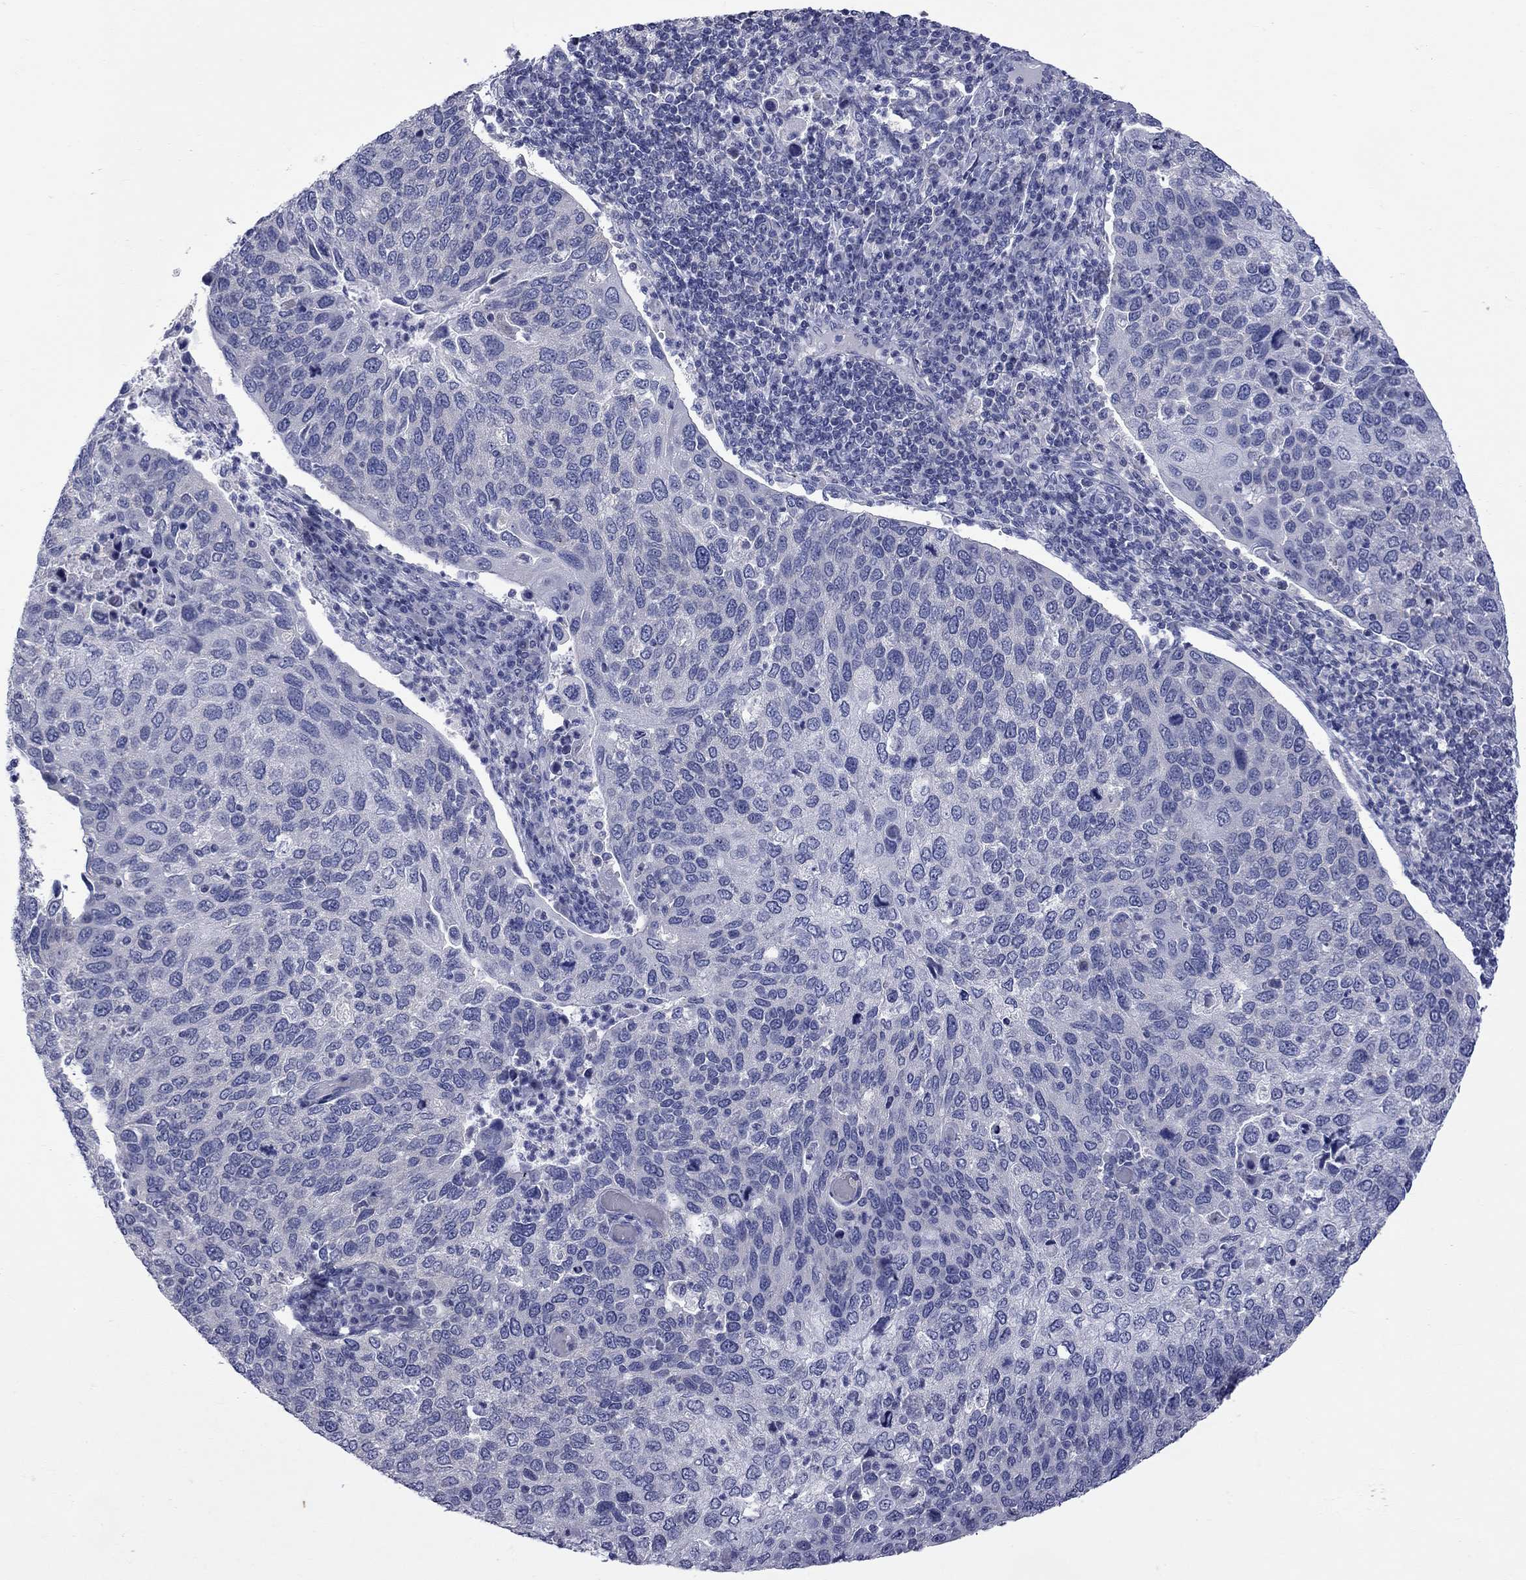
{"staining": {"intensity": "negative", "quantity": "none", "location": "none"}, "tissue": "cervical cancer", "cell_type": "Tumor cells", "image_type": "cancer", "snomed": [{"axis": "morphology", "description": "Squamous cell carcinoma, NOS"}, {"axis": "topography", "description": "Cervix"}], "caption": "Immunohistochemistry (IHC) photomicrograph of human squamous cell carcinoma (cervical) stained for a protein (brown), which reveals no expression in tumor cells.", "gene": "ABCB4", "patient": {"sex": "female", "age": 54}}